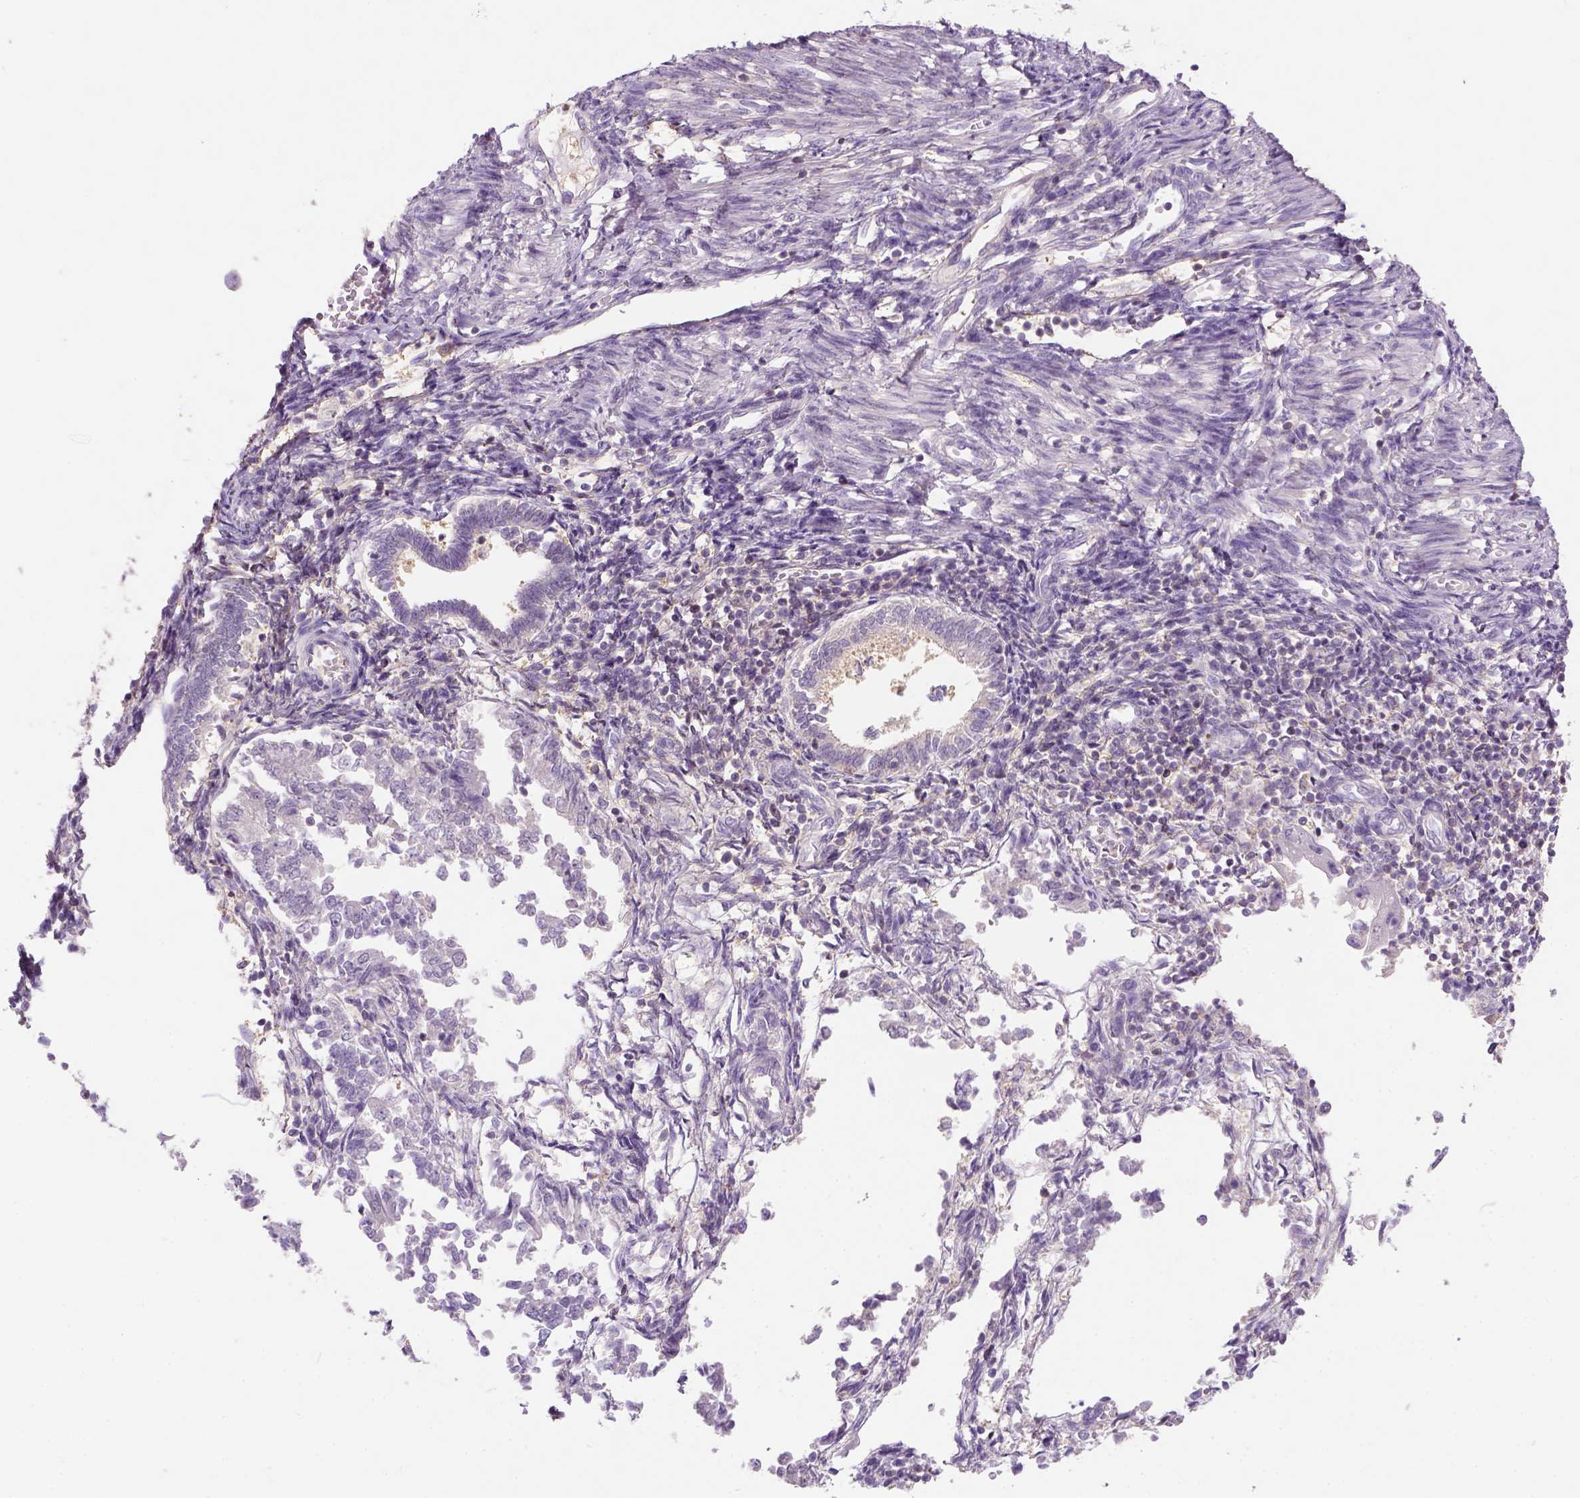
{"staining": {"intensity": "negative", "quantity": "none", "location": "none"}, "tissue": "endometrial cancer", "cell_type": "Tumor cells", "image_type": "cancer", "snomed": [{"axis": "morphology", "description": "Adenocarcinoma, NOS"}, {"axis": "topography", "description": "Endometrium"}], "caption": "A micrograph of human endometrial cancer is negative for staining in tumor cells.", "gene": "EPHB1", "patient": {"sex": "female", "age": 65}}